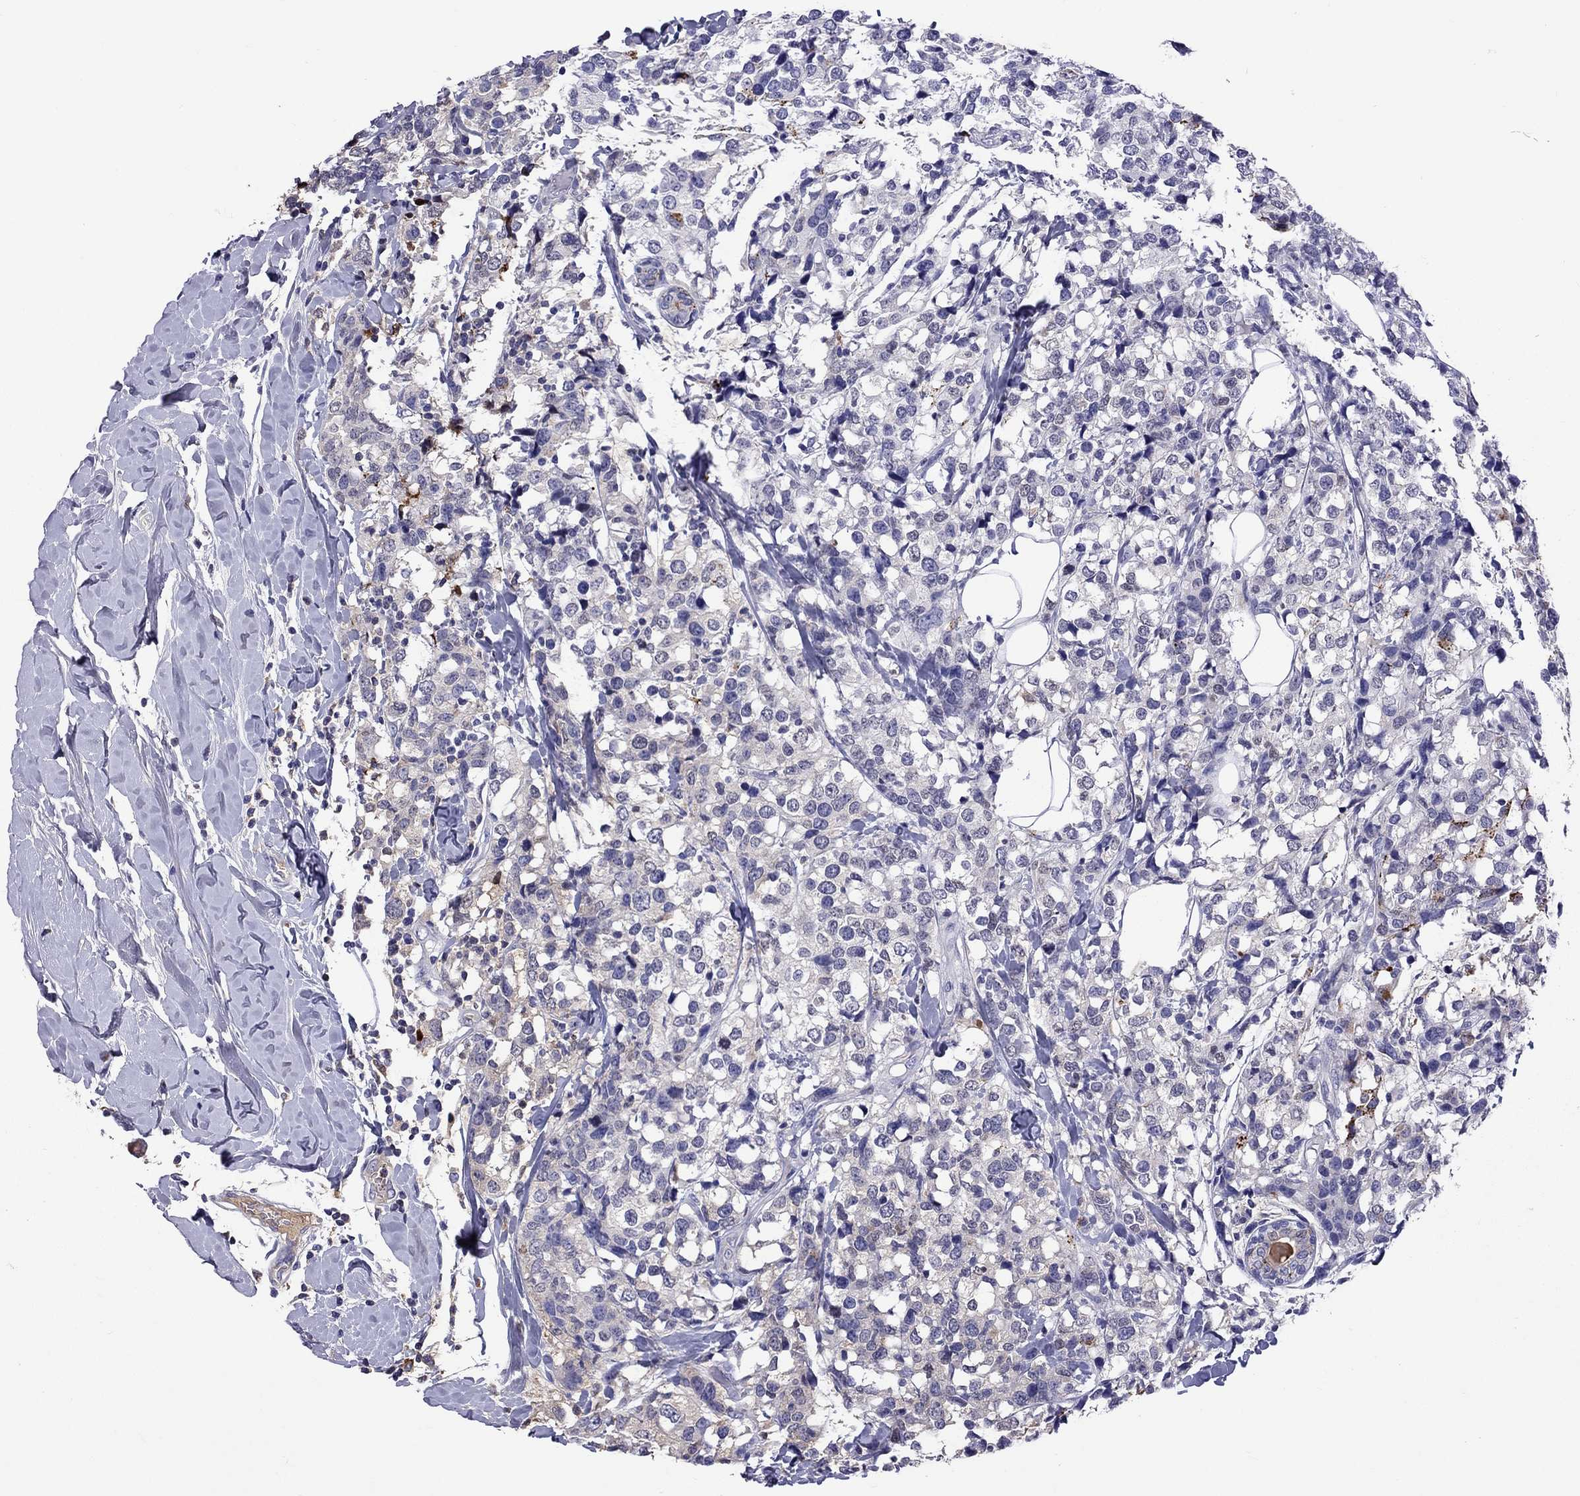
{"staining": {"intensity": "weak", "quantity": "<25%", "location": "cytoplasmic/membranous"}, "tissue": "breast cancer", "cell_type": "Tumor cells", "image_type": "cancer", "snomed": [{"axis": "morphology", "description": "Lobular carcinoma"}, {"axis": "topography", "description": "Breast"}], "caption": "High power microscopy image of an IHC photomicrograph of breast lobular carcinoma, revealing no significant positivity in tumor cells.", "gene": "SERPINA3", "patient": {"sex": "female", "age": 59}}